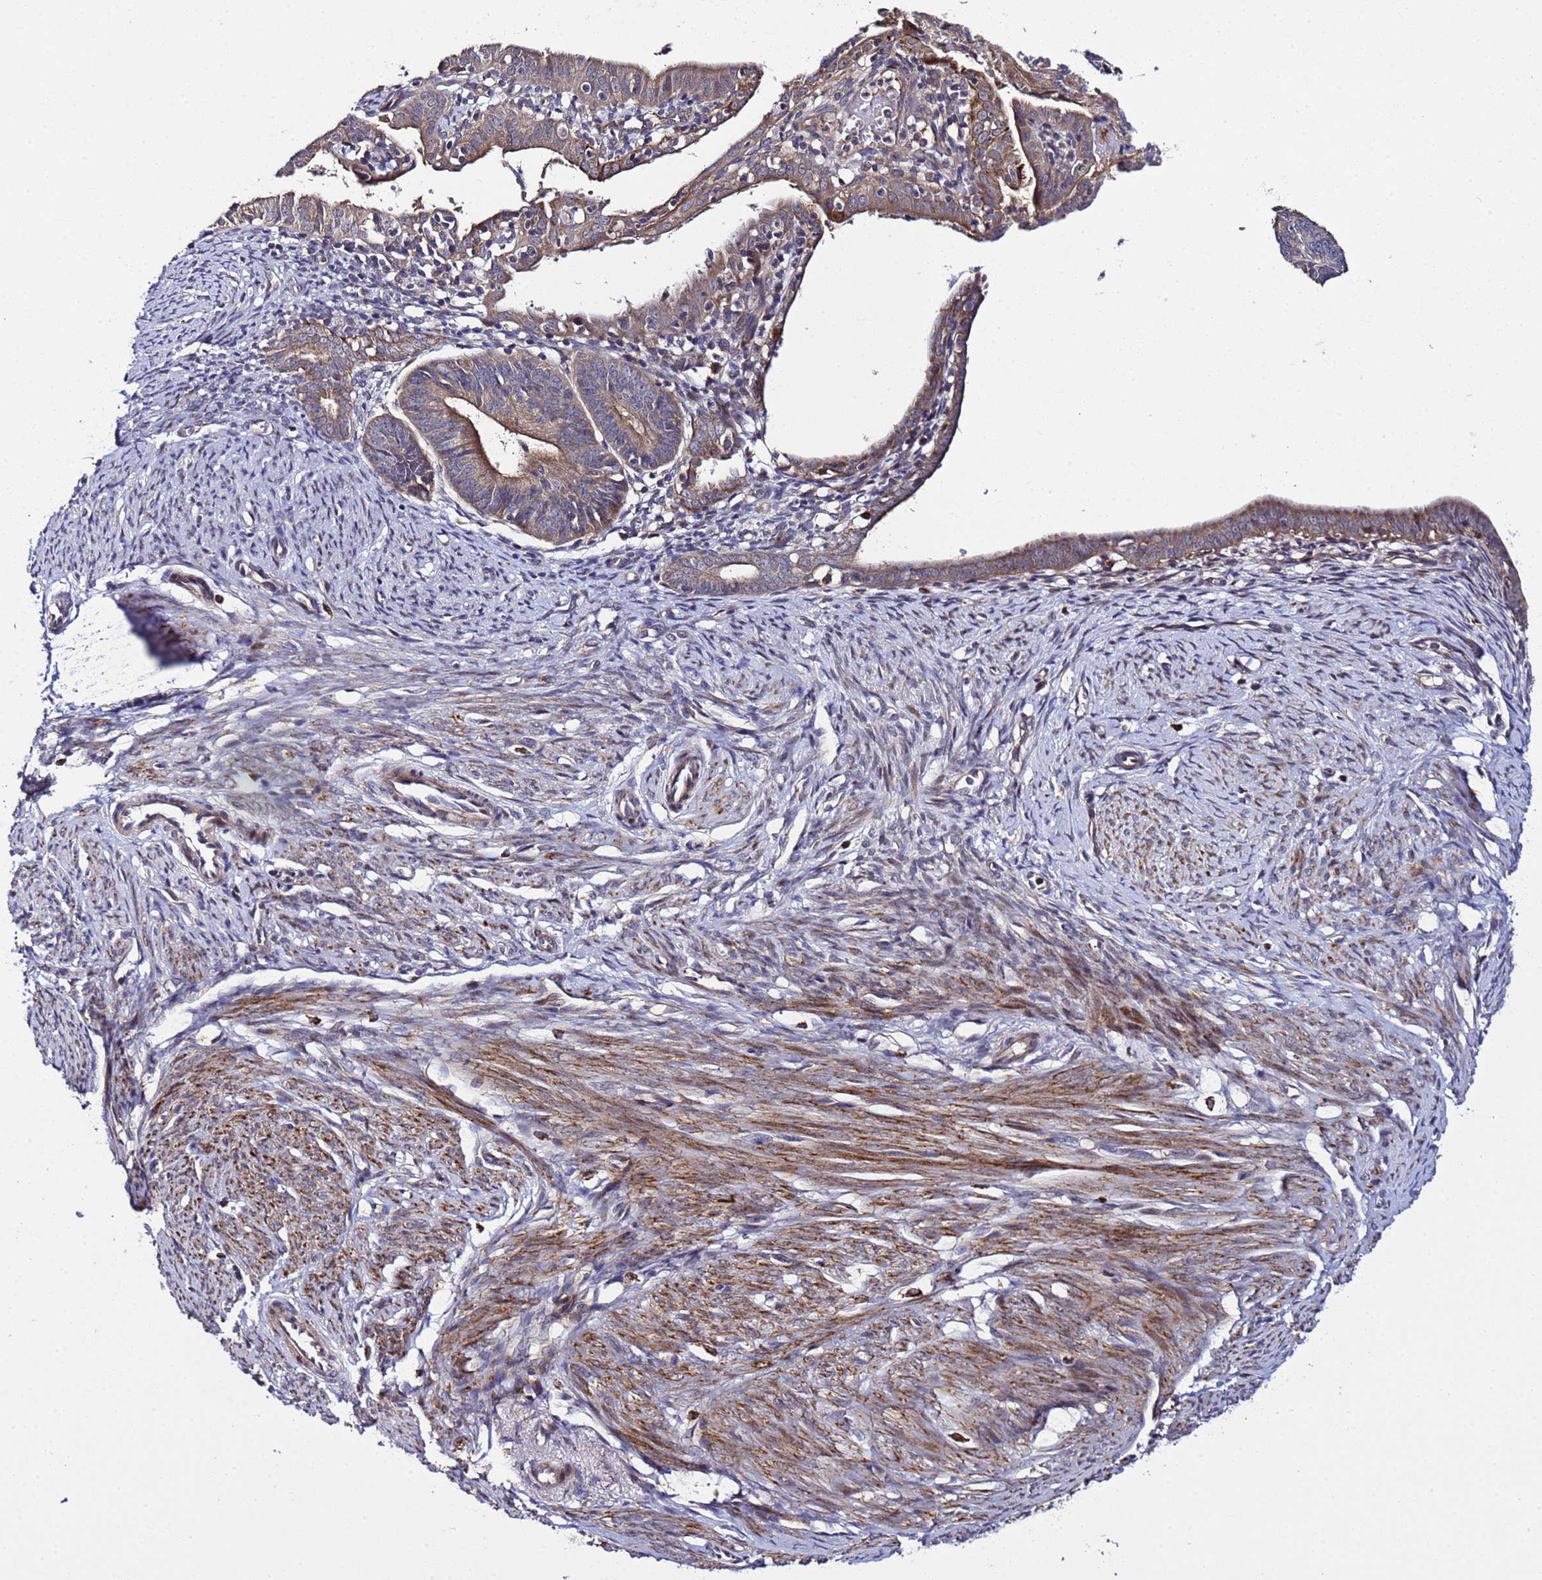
{"staining": {"intensity": "moderate", "quantity": ">75%", "location": "cytoplasmic/membranous"}, "tissue": "endometrial cancer", "cell_type": "Tumor cells", "image_type": "cancer", "snomed": [{"axis": "morphology", "description": "Adenocarcinoma, NOS"}, {"axis": "topography", "description": "Endometrium"}], "caption": "Human endometrial cancer stained with a brown dye reveals moderate cytoplasmic/membranous positive expression in about >75% of tumor cells.", "gene": "PLXDC2", "patient": {"sex": "female", "age": 51}}